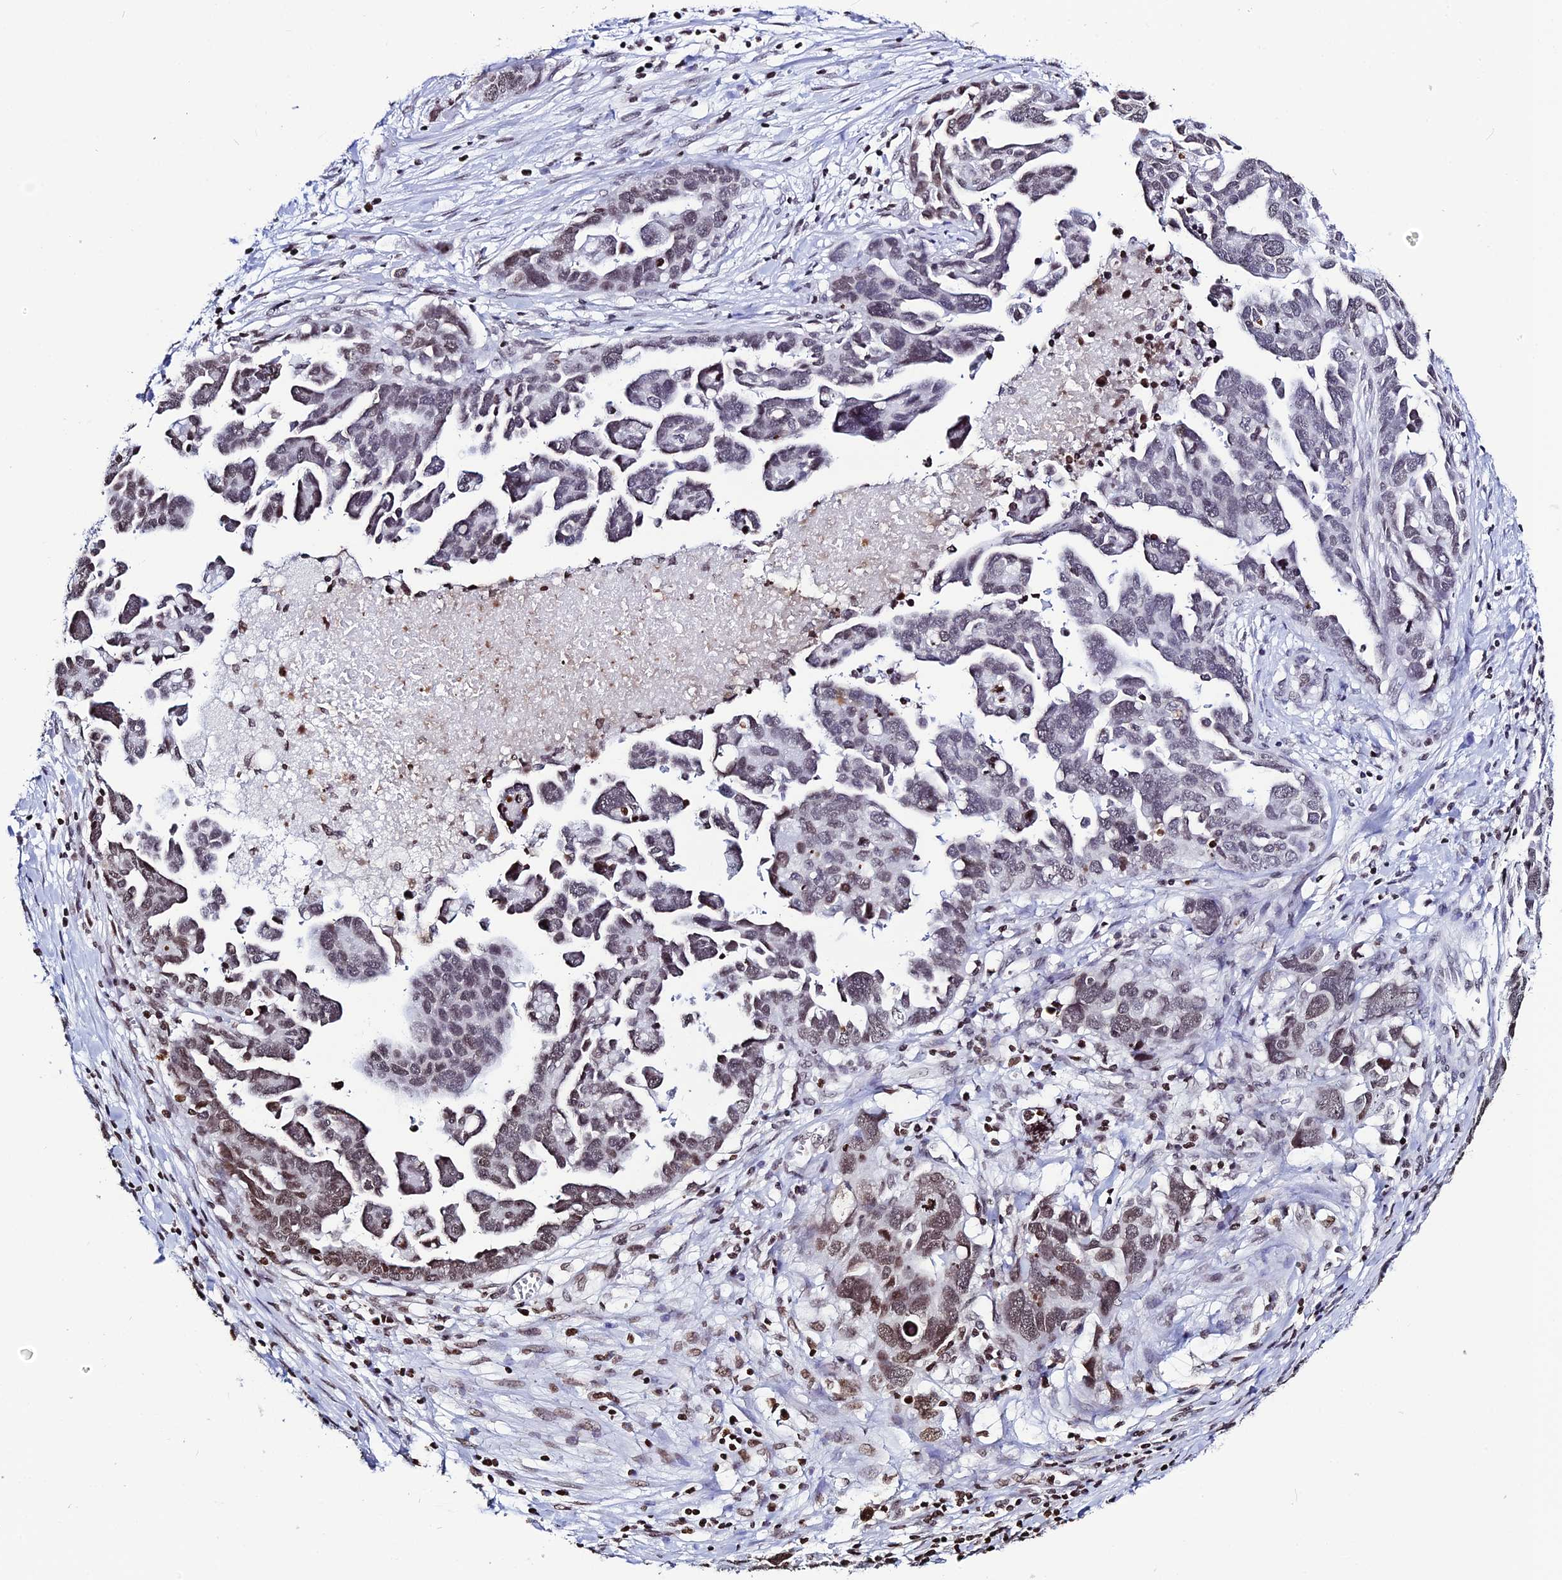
{"staining": {"intensity": "moderate", "quantity": ">75%", "location": "nuclear"}, "tissue": "ovarian cancer", "cell_type": "Tumor cells", "image_type": "cancer", "snomed": [{"axis": "morphology", "description": "Cystadenocarcinoma, serous, NOS"}, {"axis": "topography", "description": "Ovary"}], "caption": "A brown stain shows moderate nuclear staining of a protein in human ovarian serous cystadenocarcinoma tumor cells.", "gene": "MACROH2A2", "patient": {"sex": "female", "age": 54}}